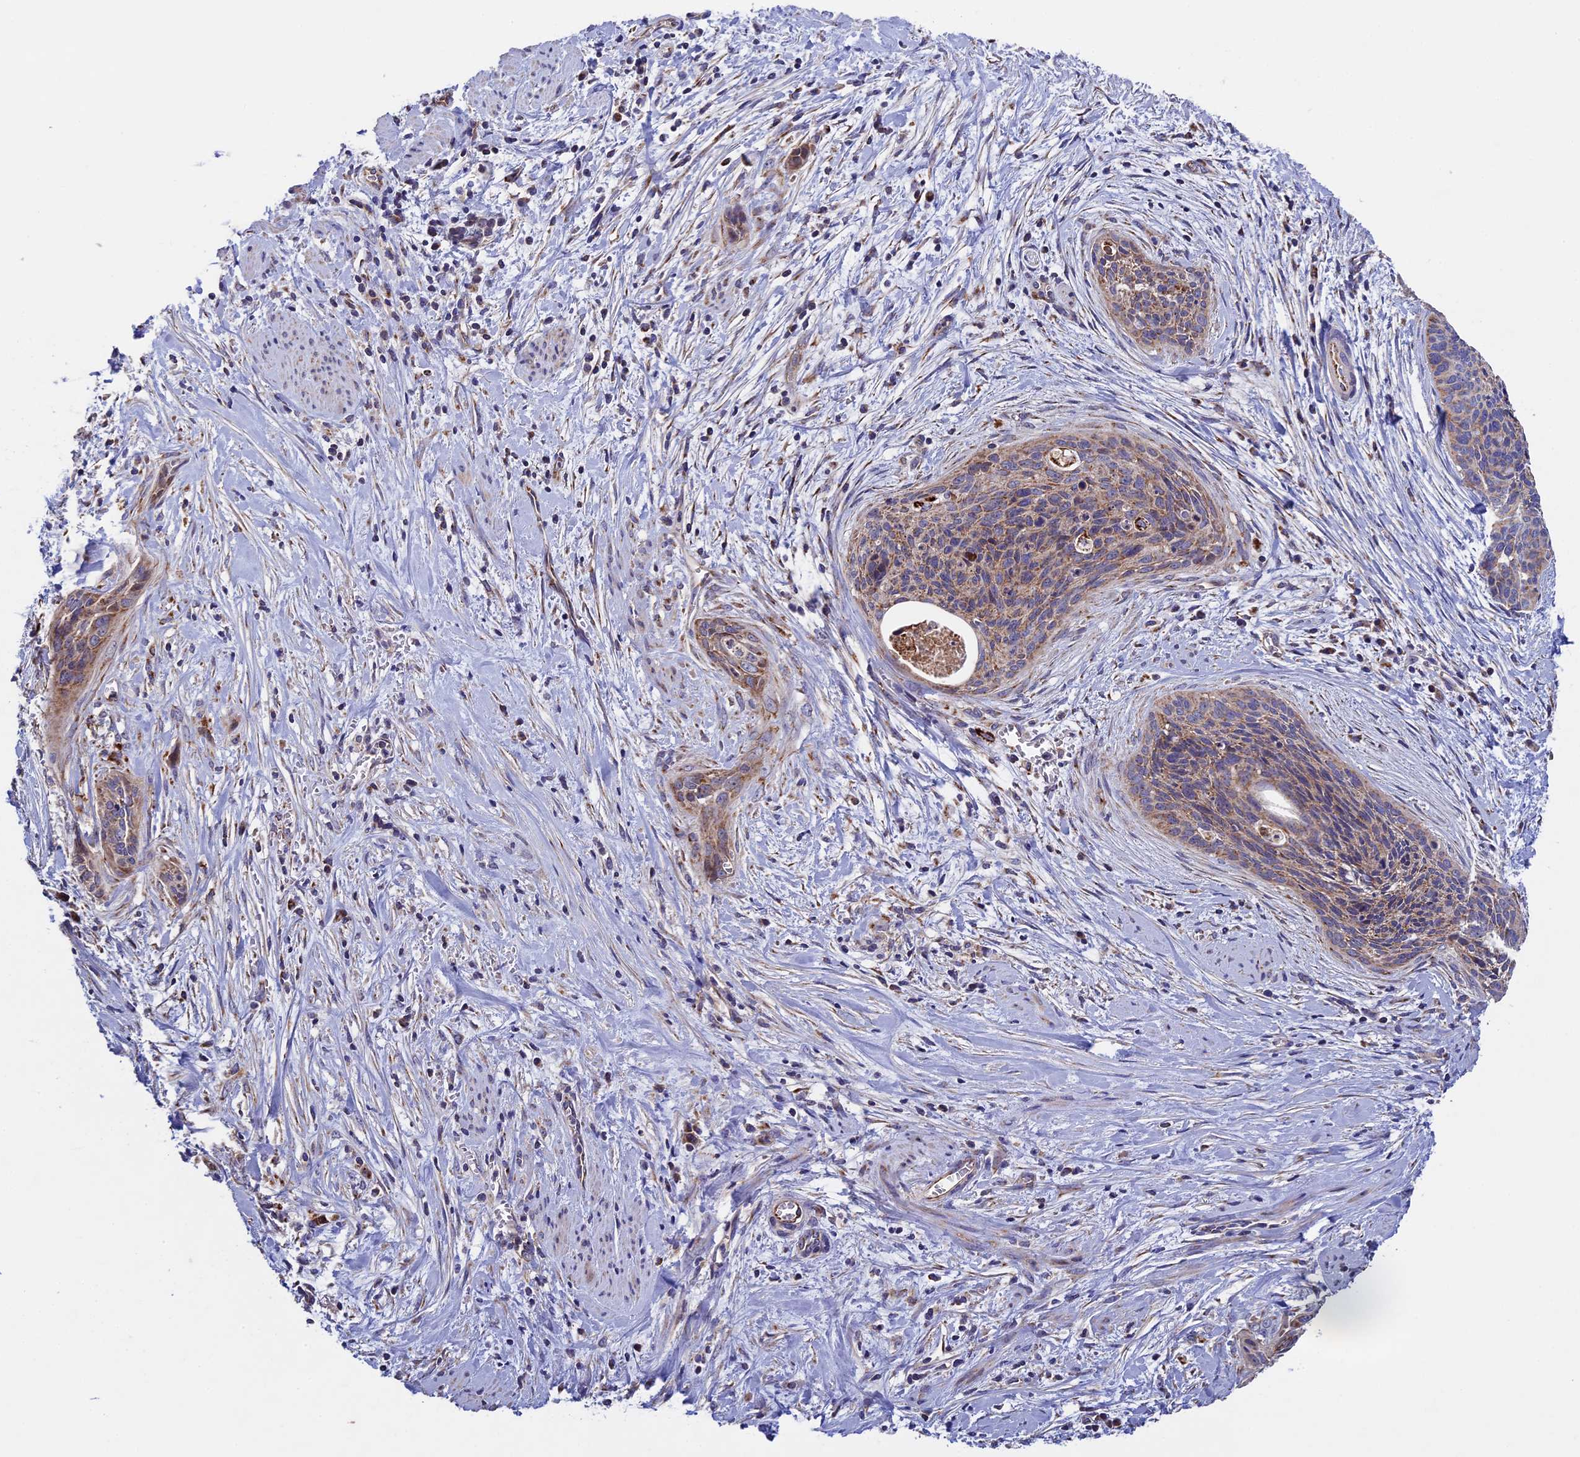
{"staining": {"intensity": "moderate", "quantity": ">75%", "location": "cytoplasmic/membranous"}, "tissue": "cervical cancer", "cell_type": "Tumor cells", "image_type": "cancer", "snomed": [{"axis": "morphology", "description": "Squamous cell carcinoma, NOS"}, {"axis": "topography", "description": "Cervix"}], "caption": "Immunohistochemical staining of human cervical cancer shows medium levels of moderate cytoplasmic/membranous protein positivity in approximately >75% of tumor cells.", "gene": "RNF17", "patient": {"sex": "female", "age": 55}}